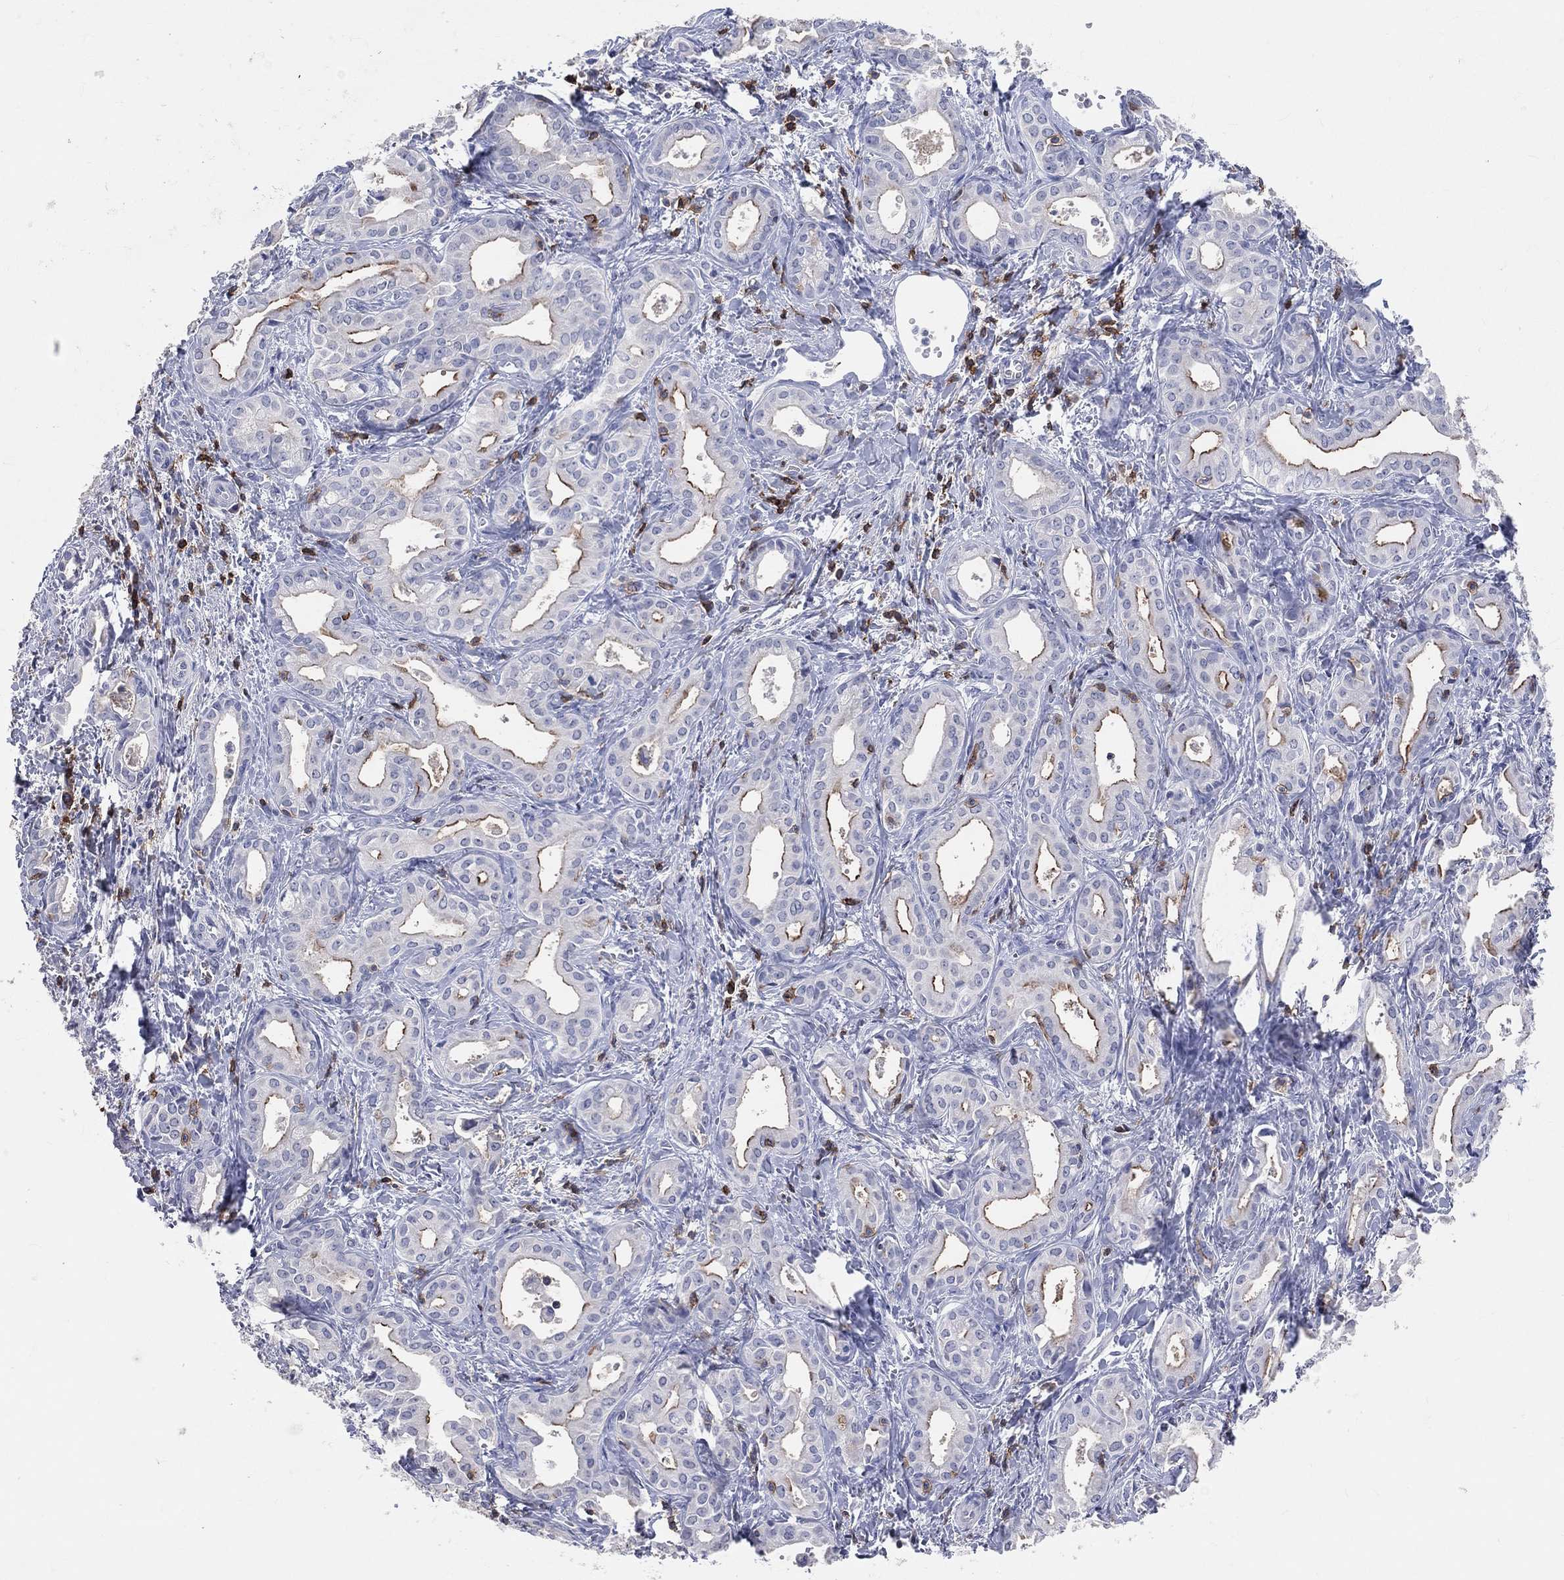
{"staining": {"intensity": "strong", "quantity": "<25%", "location": "cytoplasmic/membranous"}, "tissue": "liver cancer", "cell_type": "Tumor cells", "image_type": "cancer", "snomed": [{"axis": "morphology", "description": "Cholangiocarcinoma"}, {"axis": "topography", "description": "Liver"}], "caption": "This photomicrograph displays immunohistochemistry staining of cholangiocarcinoma (liver), with medium strong cytoplasmic/membranous staining in approximately <25% of tumor cells.", "gene": "LAT", "patient": {"sex": "female", "age": 65}}